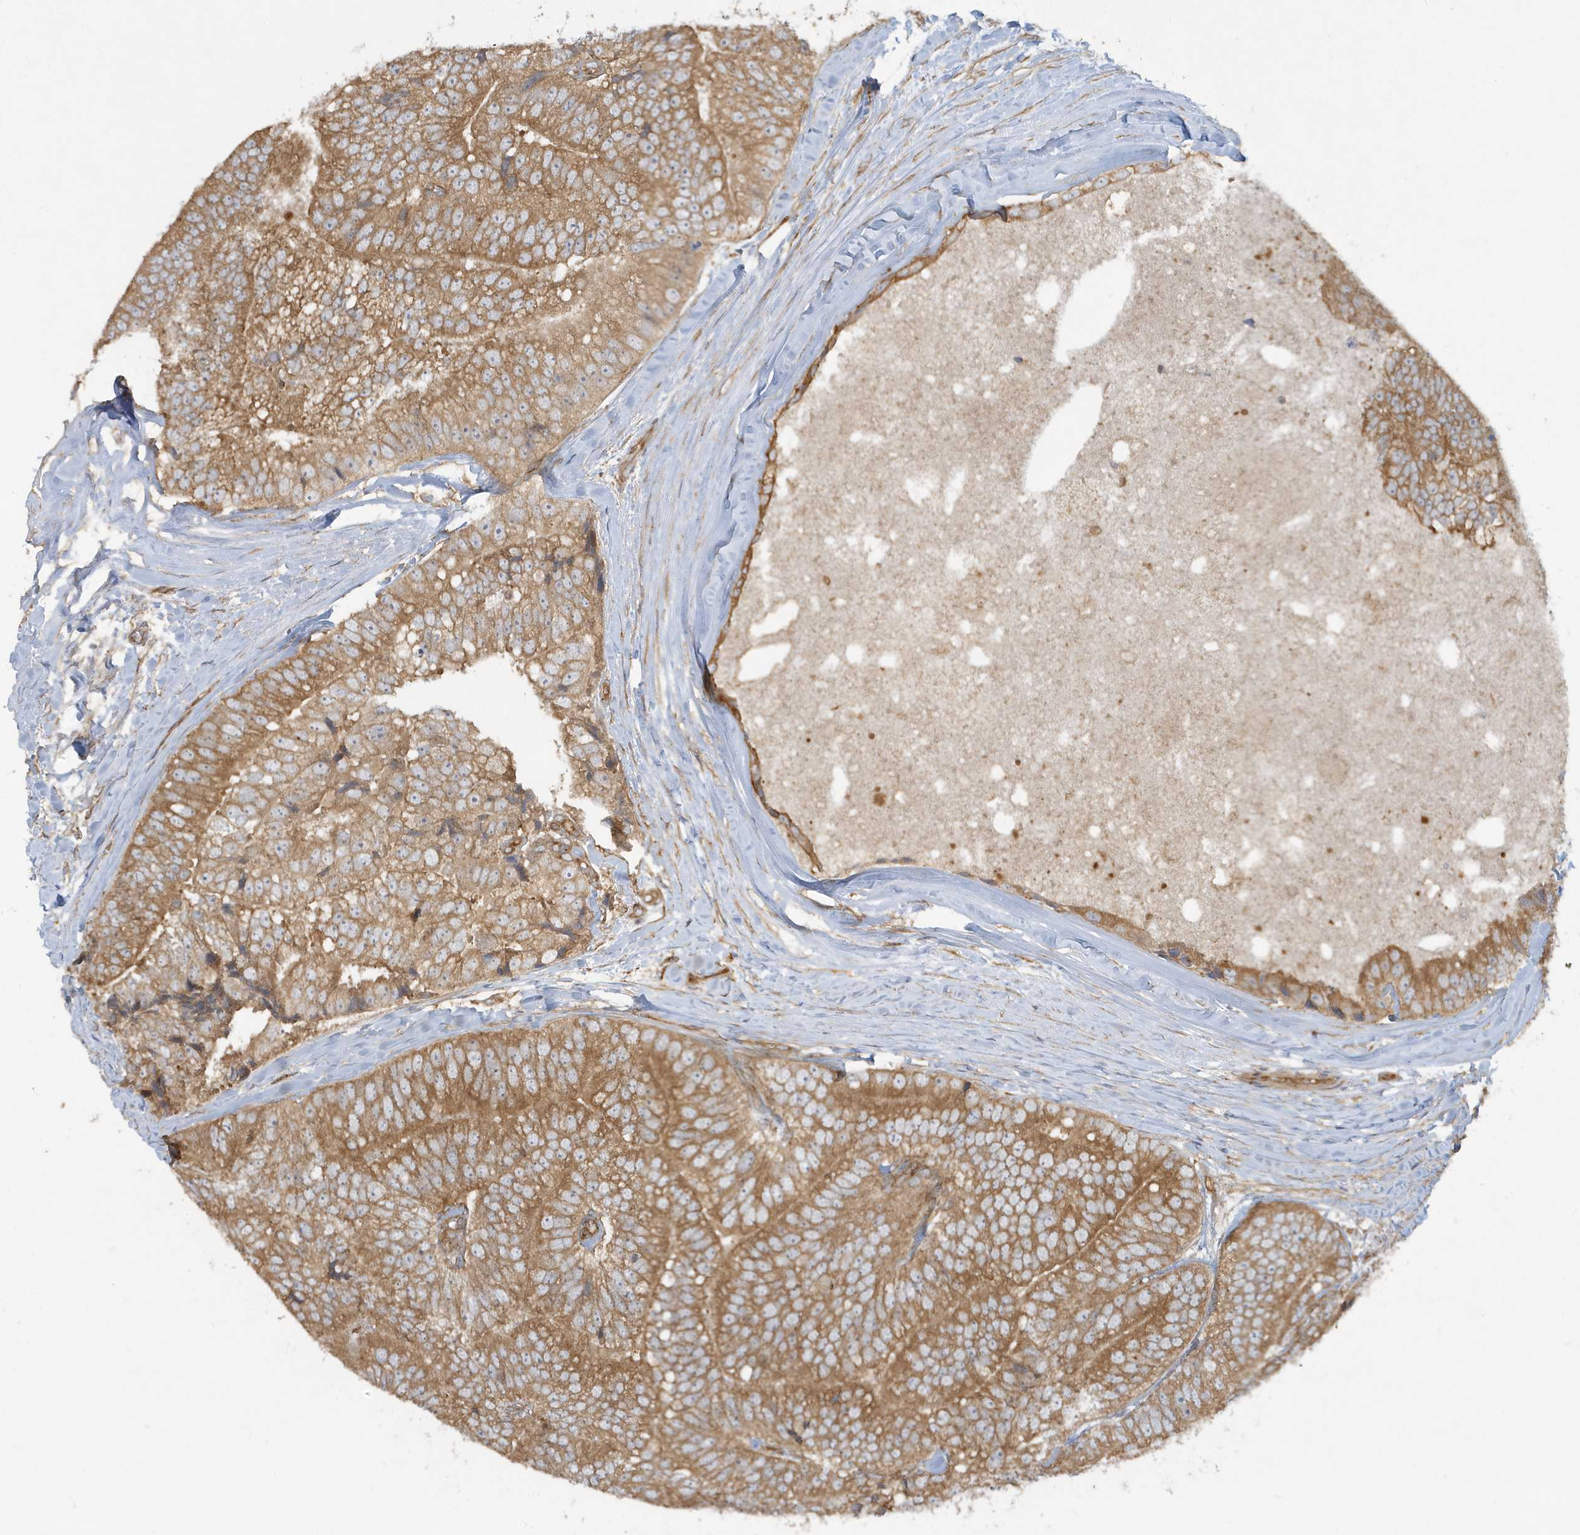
{"staining": {"intensity": "moderate", "quantity": ">75%", "location": "cytoplasmic/membranous"}, "tissue": "prostate cancer", "cell_type": "Tumor cells", "image_type": "cancer", "snomed": [{"axis": "morphology", "description": "Adenocarcinoma, High grade"}, {"axis": "topography", "description": "Prostate"}], "caption": "Prostate cancer (adenocarcinoma (high-grade)) tissue exhibits moderate cytoplasmic/membranous positivity in about >75% of tumor cells, visualized by immunohistochemistry. Using DAB (3,3'-diaminobenzidine) (brown) and hematoxylin (blue) stains, captured at high magnification using brightfield microscopy.", "gene": "ATP23", "patient": {"sex": "male", "age": 70}}